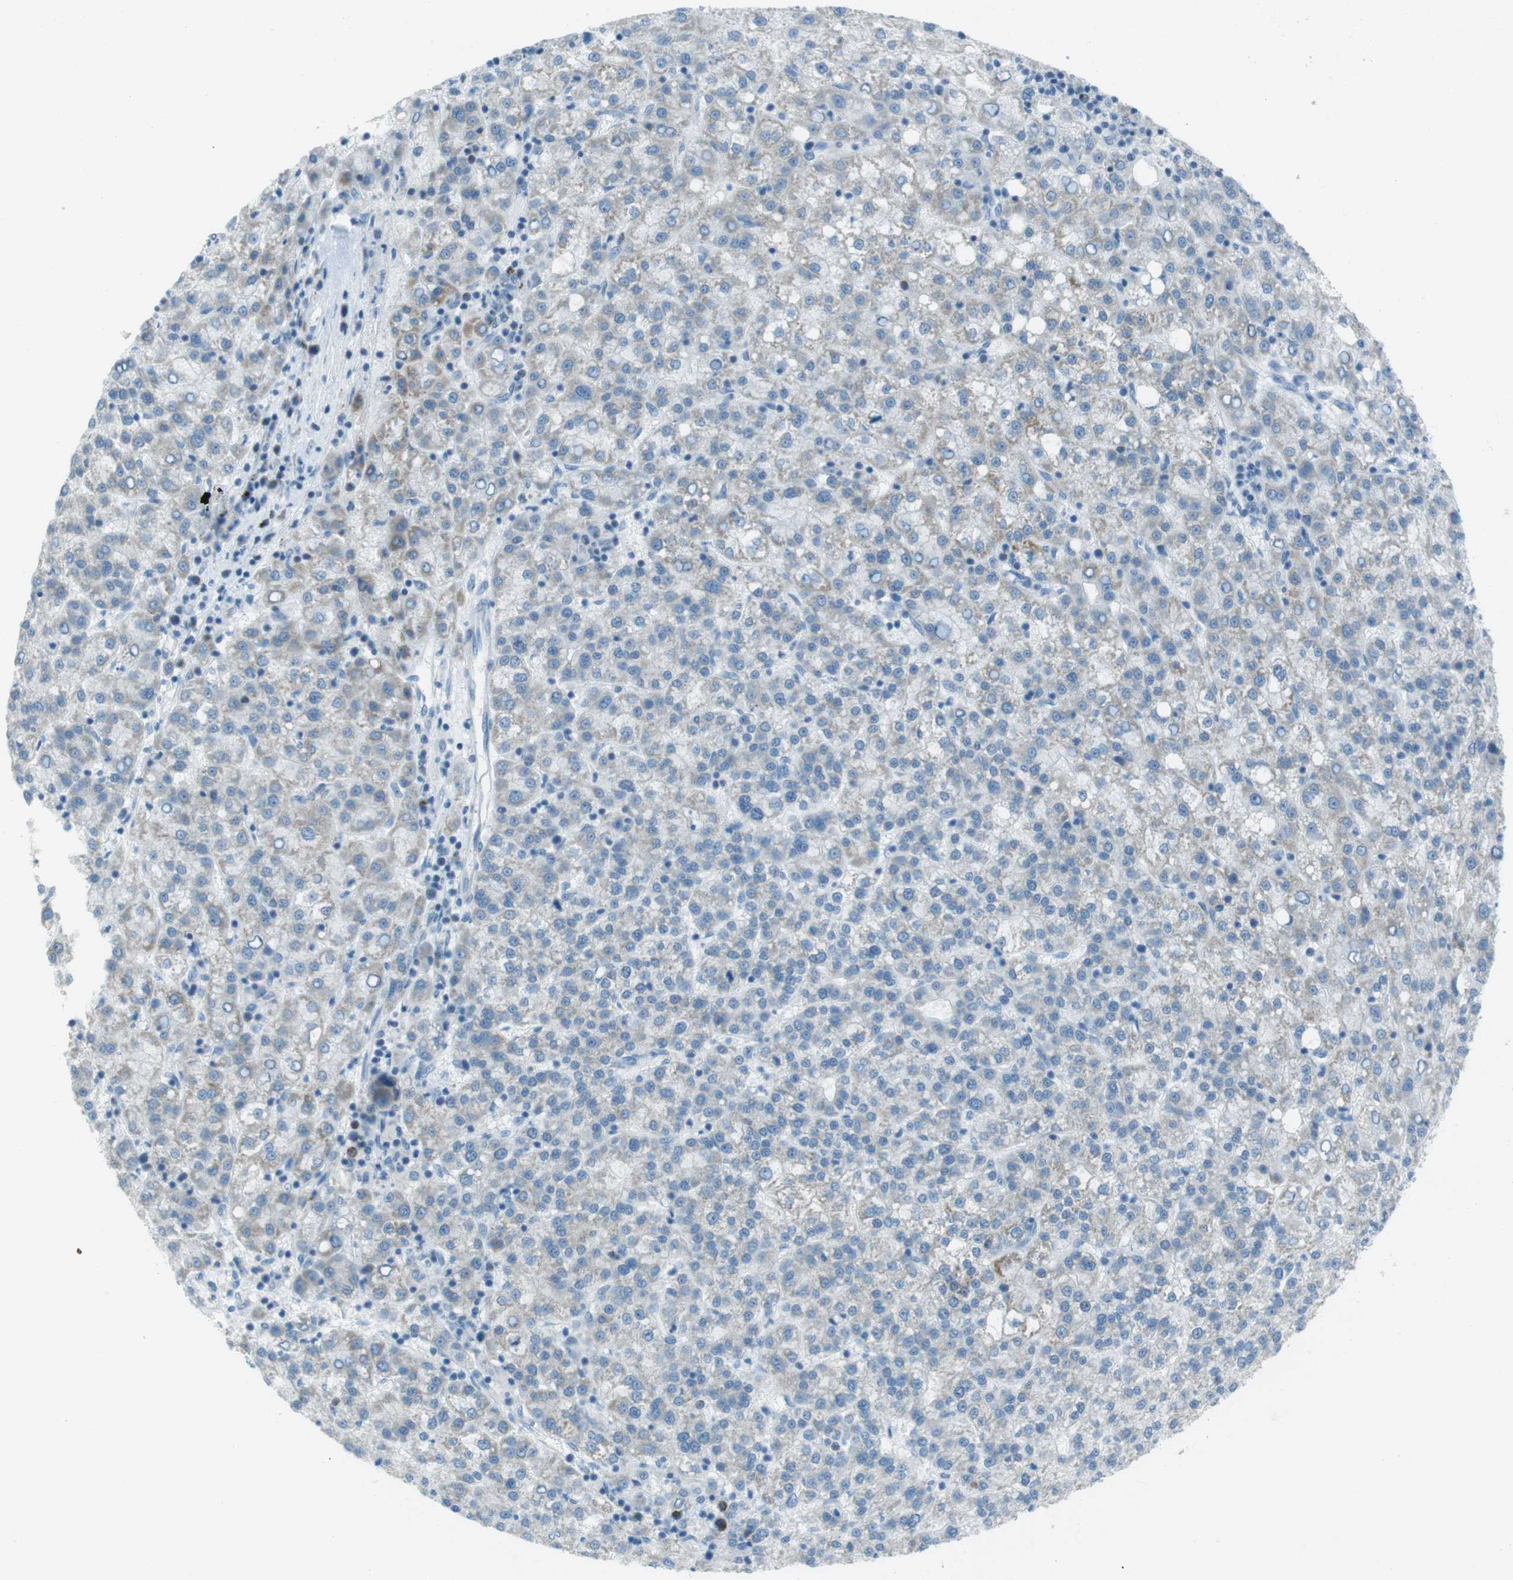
{"staining": {"intensity": "weak", "quantity": ">75%", "location": "cytoplasmic/membranous"}, "tissue": "liver cancer", "cell_type": "Tumor cells", "image_type": "cancer", "snomed": [{"axis": "morphology", "description": "Carcinoma, Hepatocellular, NOS"}, {"axis": "topography", "description": "Liver"}], "caption": "Hepatocellular carcinoma (liver) stained with a brown dye displays weak cytoplasmic/membranous positive expression in about >75% of tumor cells.", "gene": "DNAJA3", "patient": {"sex": "female", "age": 58}}